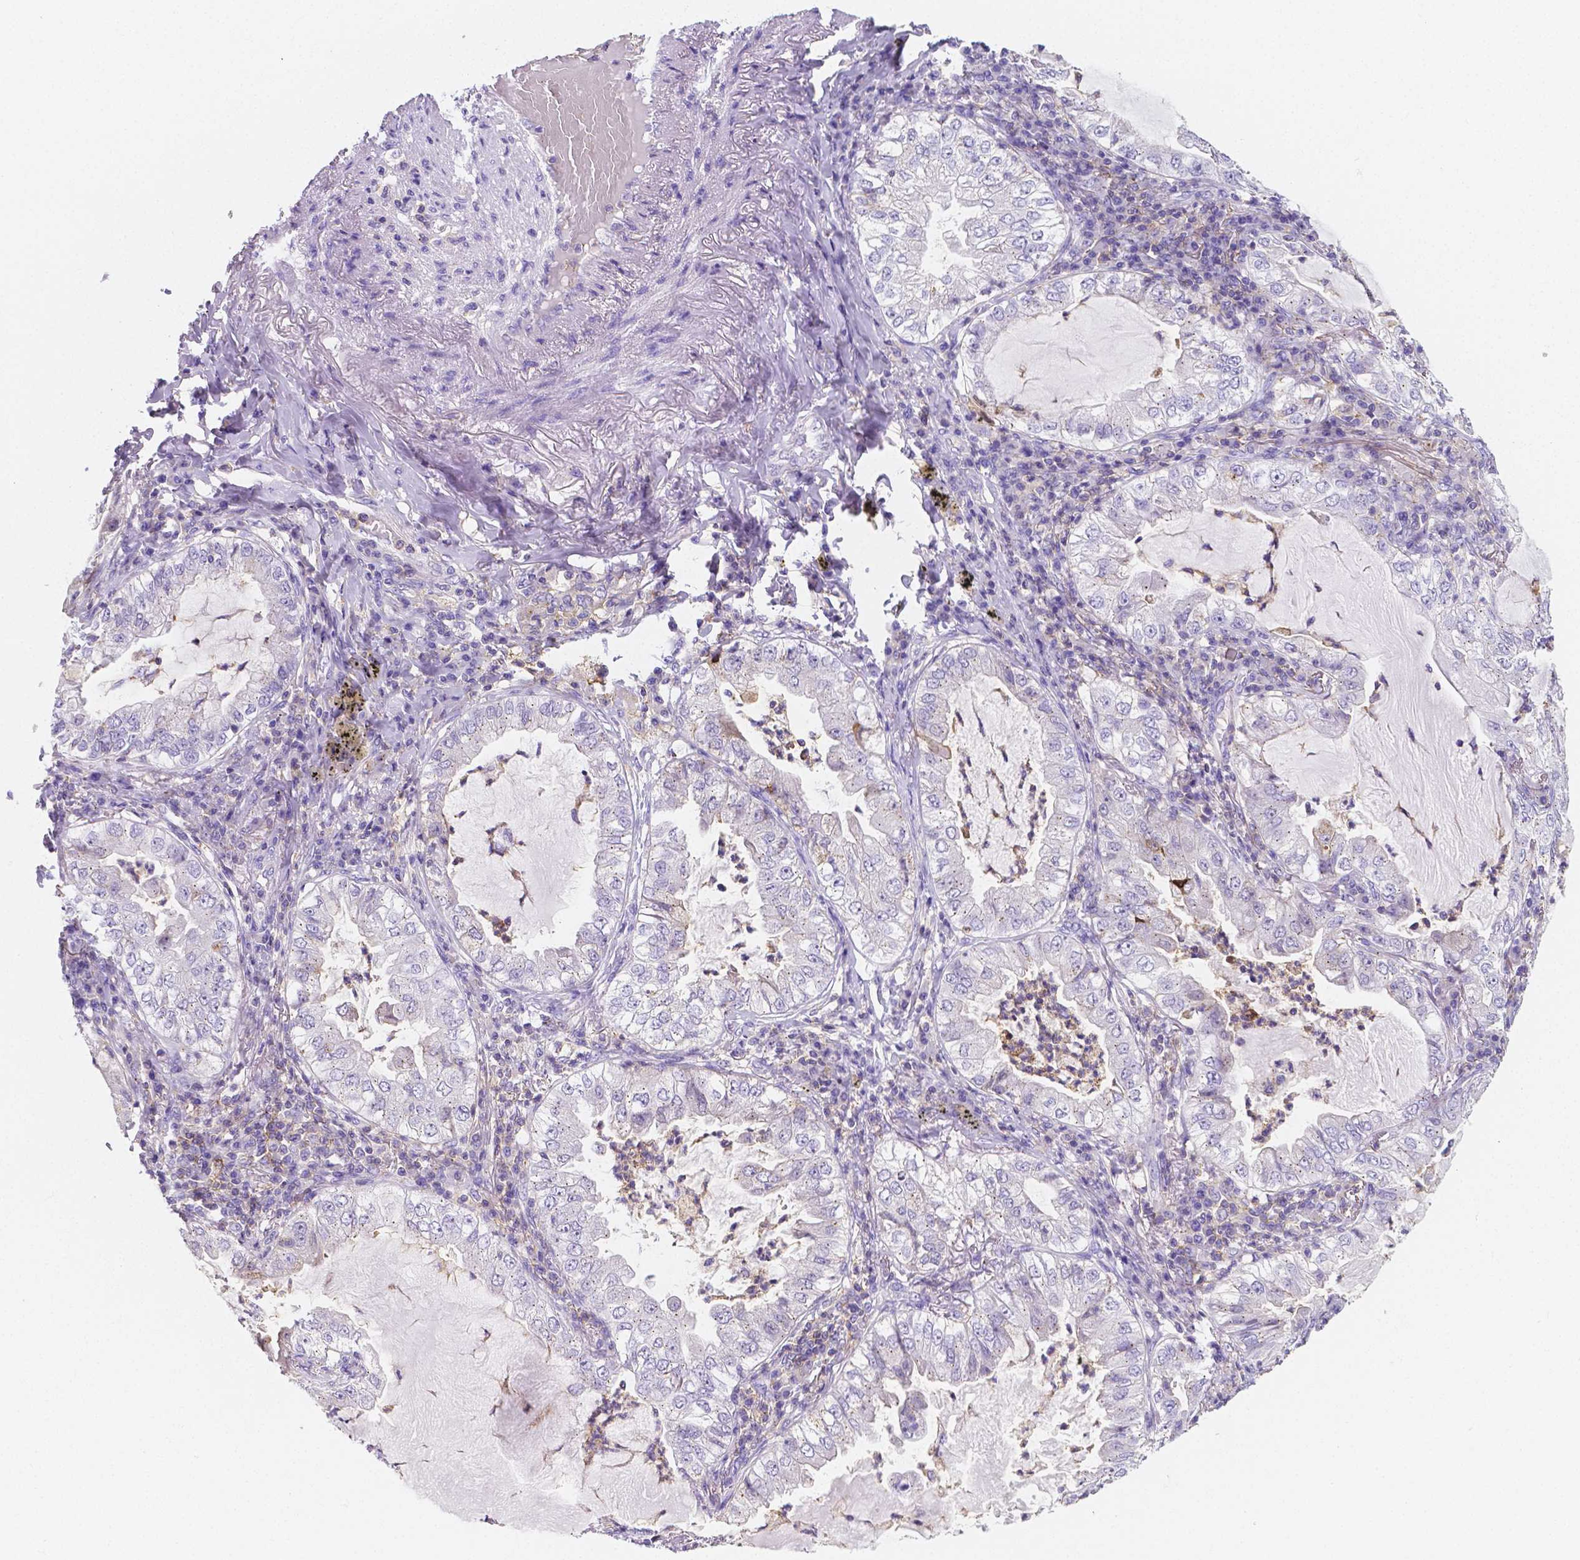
{"staining": {"intensity": "negative", "quantity": "none", "location": "none"}, "tissue": "lung cancer", "cell_type": "Tumor cells", "image_type": "cancer", "snomed": [{"axis": "morphology", "description": "Adenocarcinoma, NOS"}, {"axis": "topography", "description": "Lung"}], "caption": "Immunohistochemical staining of adenocarcinoma (lung) demonstrates no significant staining in tumor cells.", "gene": "GABRD", "patient": {"sex": "female", "age": 73}}